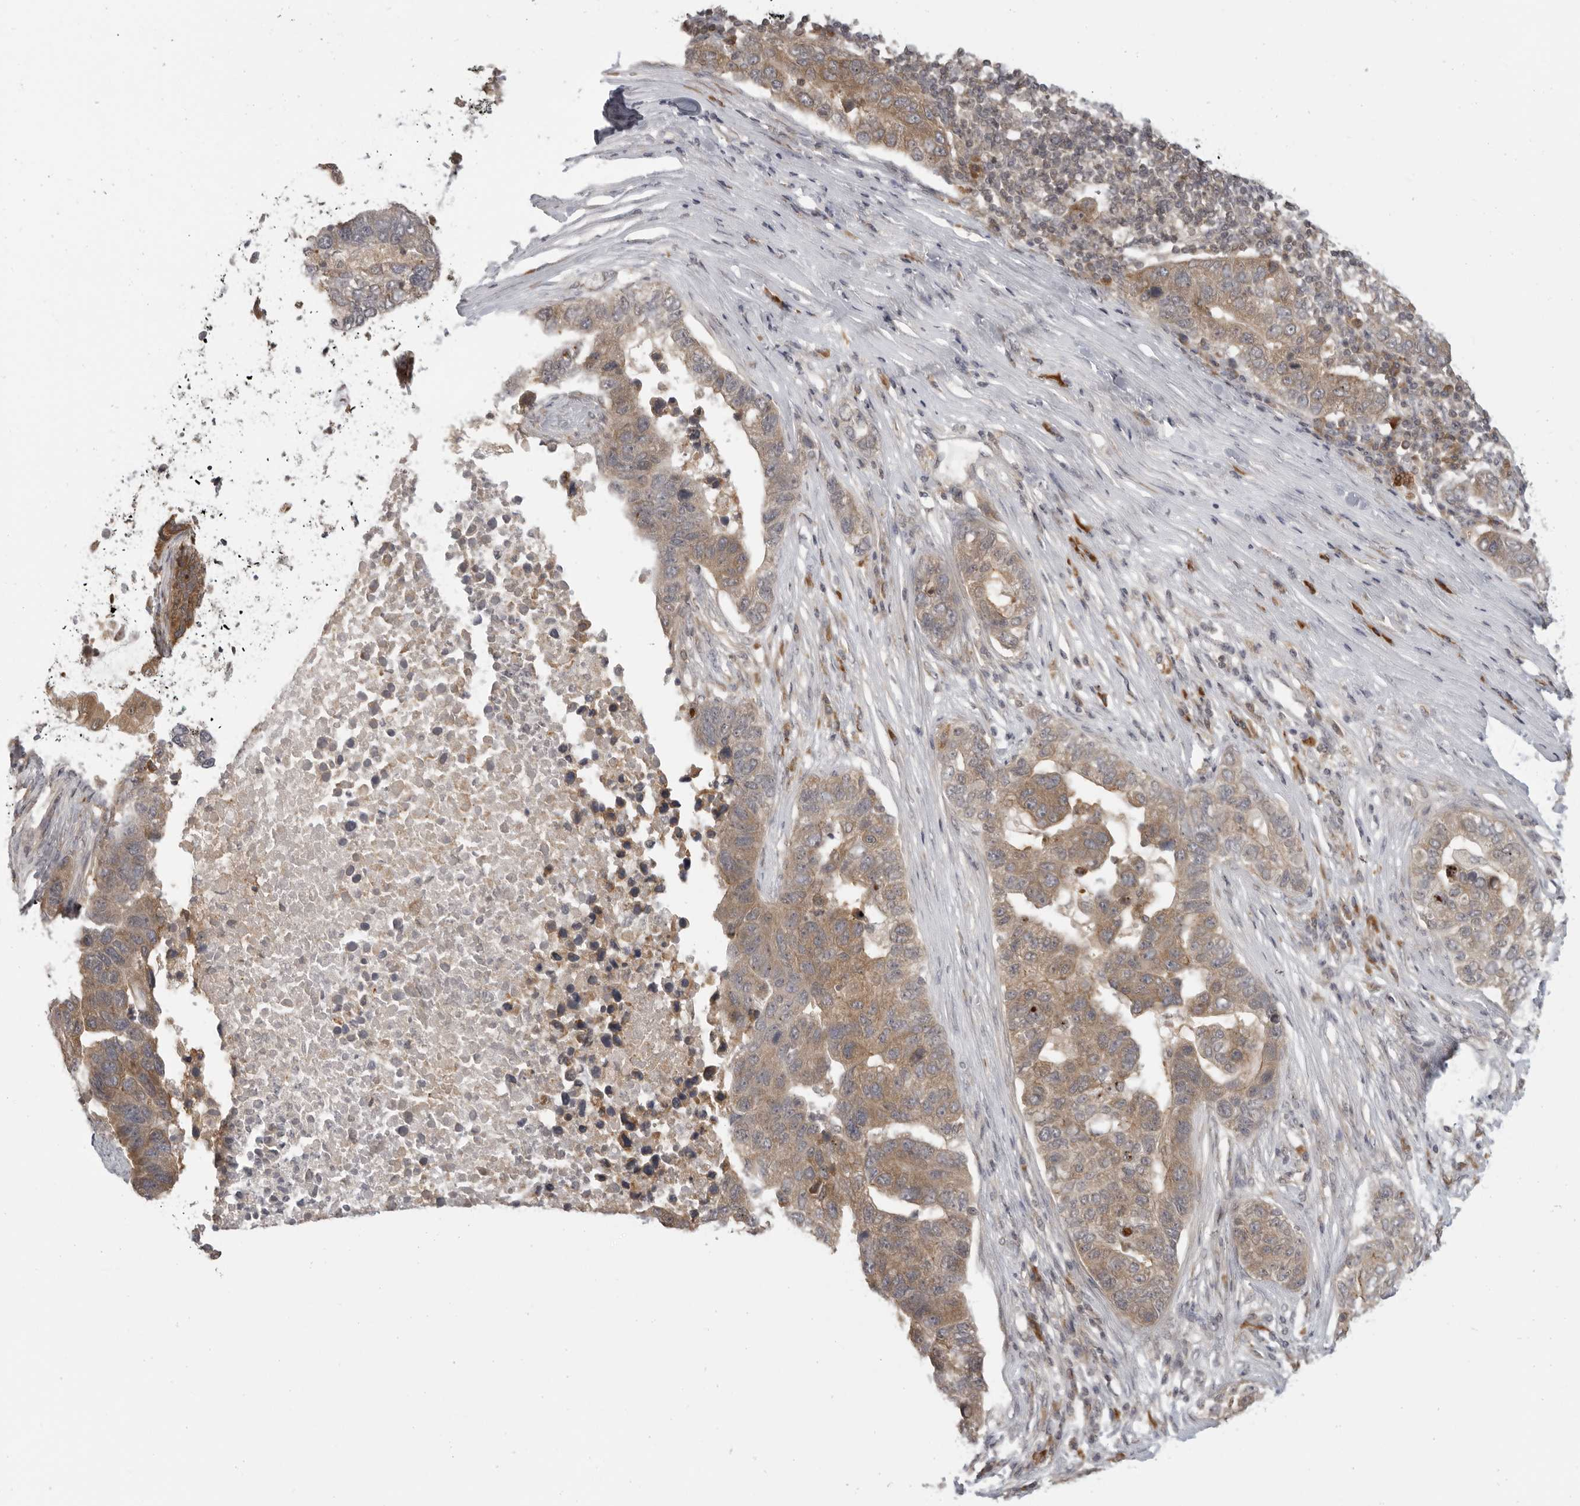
{"staining": {"intensity": "moderate", "quantity": ">75%", "location": "cytoplasmic/membranous"}, "tissue": "pancreatic cancer", "cell_type": "Tumor cells", "image_type": "cancer", "snomed": [{"axis": "morphology", "description": "Adenocarcinoma, NOS"}, {"axis": "topography", "description": "Pancreas"}], "caption": "IHC of pancreatic cancer exhibits medium levels of moderate cytoplasmic/membranous staining in approximately >75% of tumor cells.", "gene": "PRRC2A", "patient": {"sex": "female", "age": 61}}